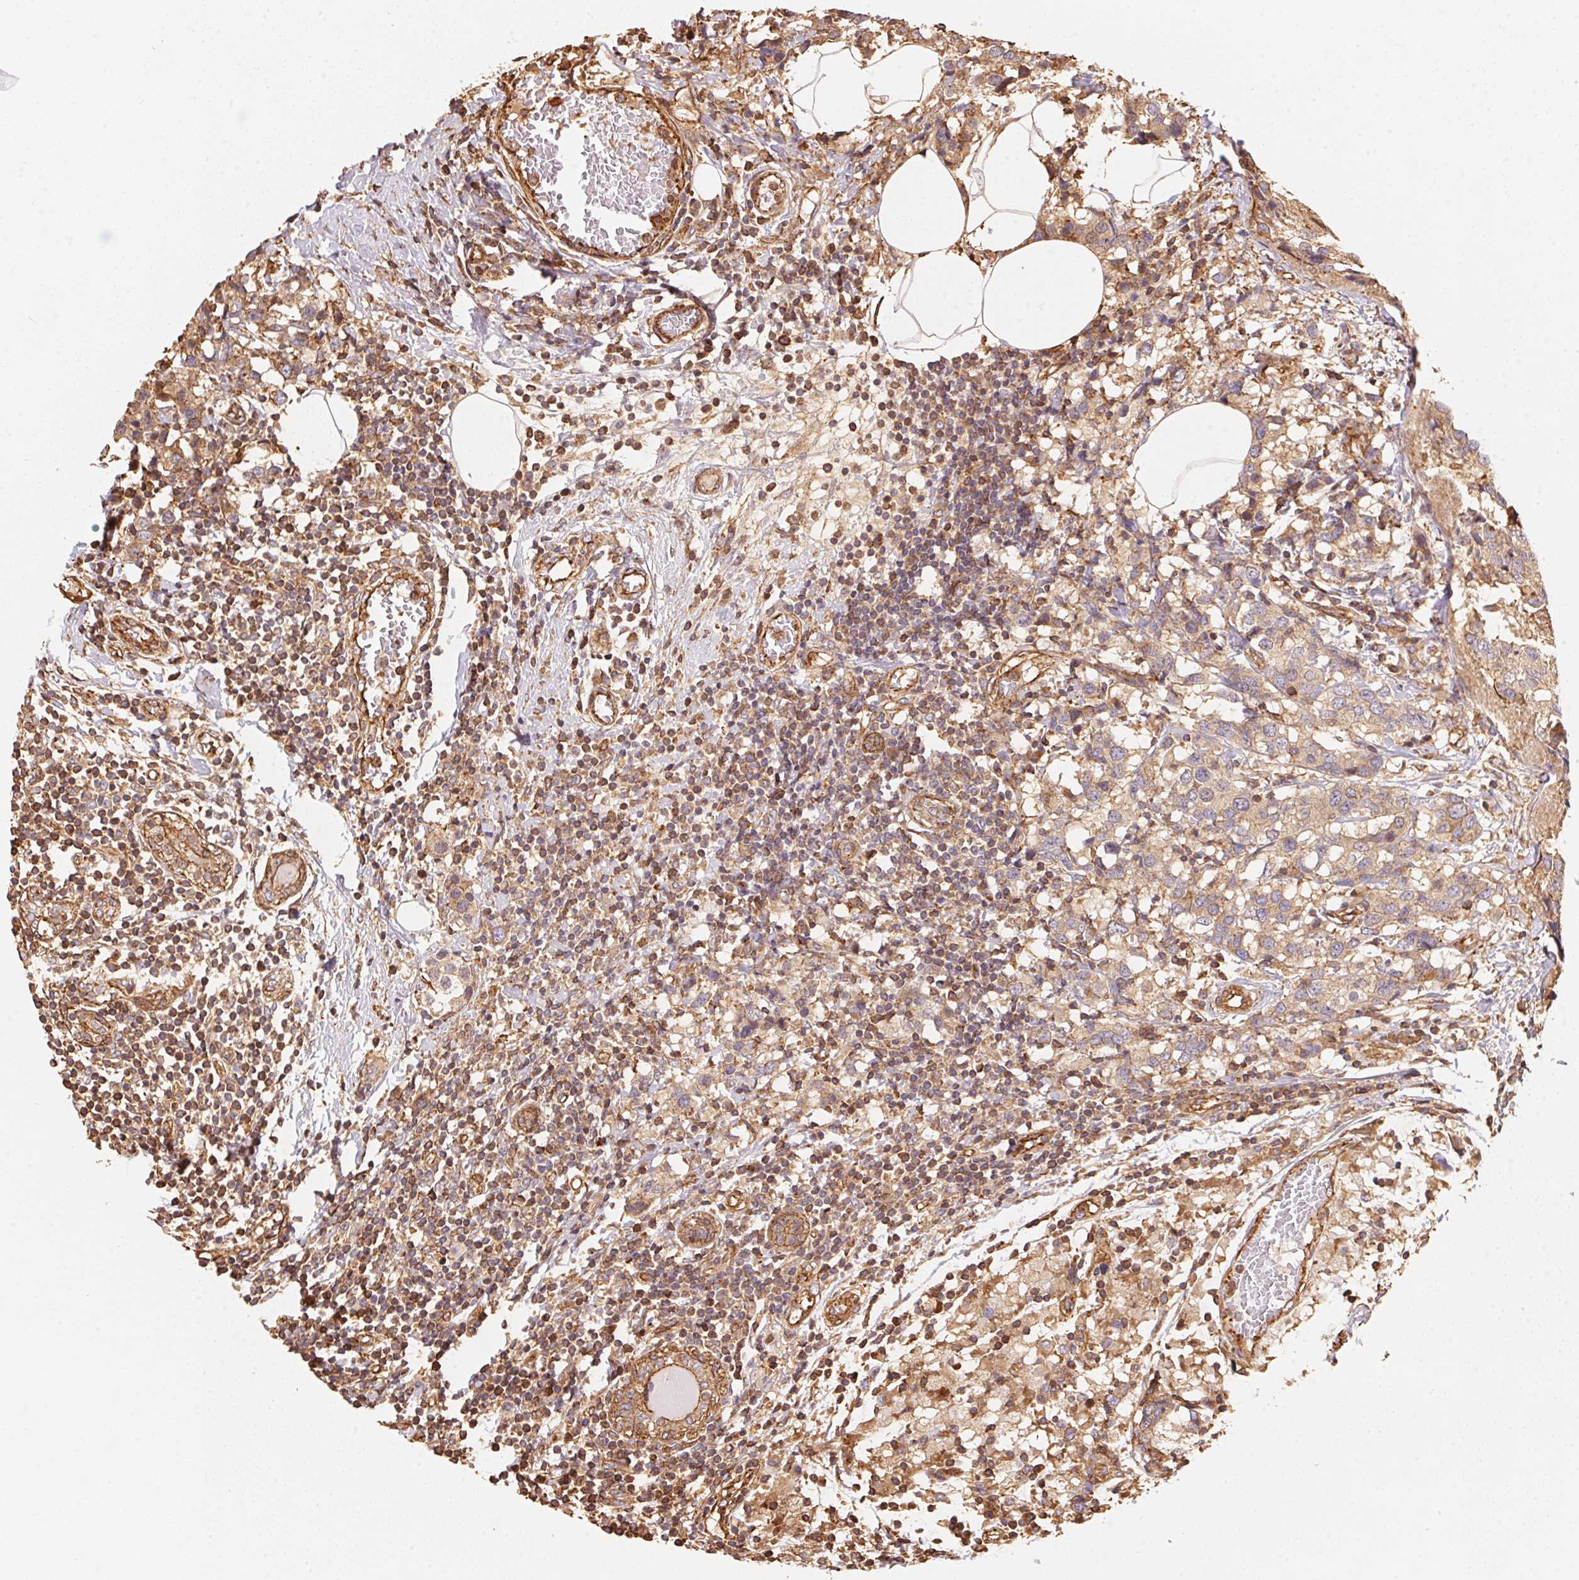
{"staining": {"intensity": "weak", "quantity": ">75%", "location": "cytoplasmic/membranous"}, "tissue": "breast cancer", "cell_type": "Tumor cells", "image_type": "cancer", "snomed": [{"axis": "morphology", "description": "Lobular carcinoma"}, {"axis": "topography", "description": "Breast"}], "caption": "Immunohistochemical staining of human lobular carcinoma (breast) shows low levels of weak cytoplasmic/membranous protein positivity in approximately >75% of tumor cells. (brown staining indicates protein expression, while blue staining denotes nuclei).", "gene": "FRAS1", "patient": {"sex": "female", "age": 59}}